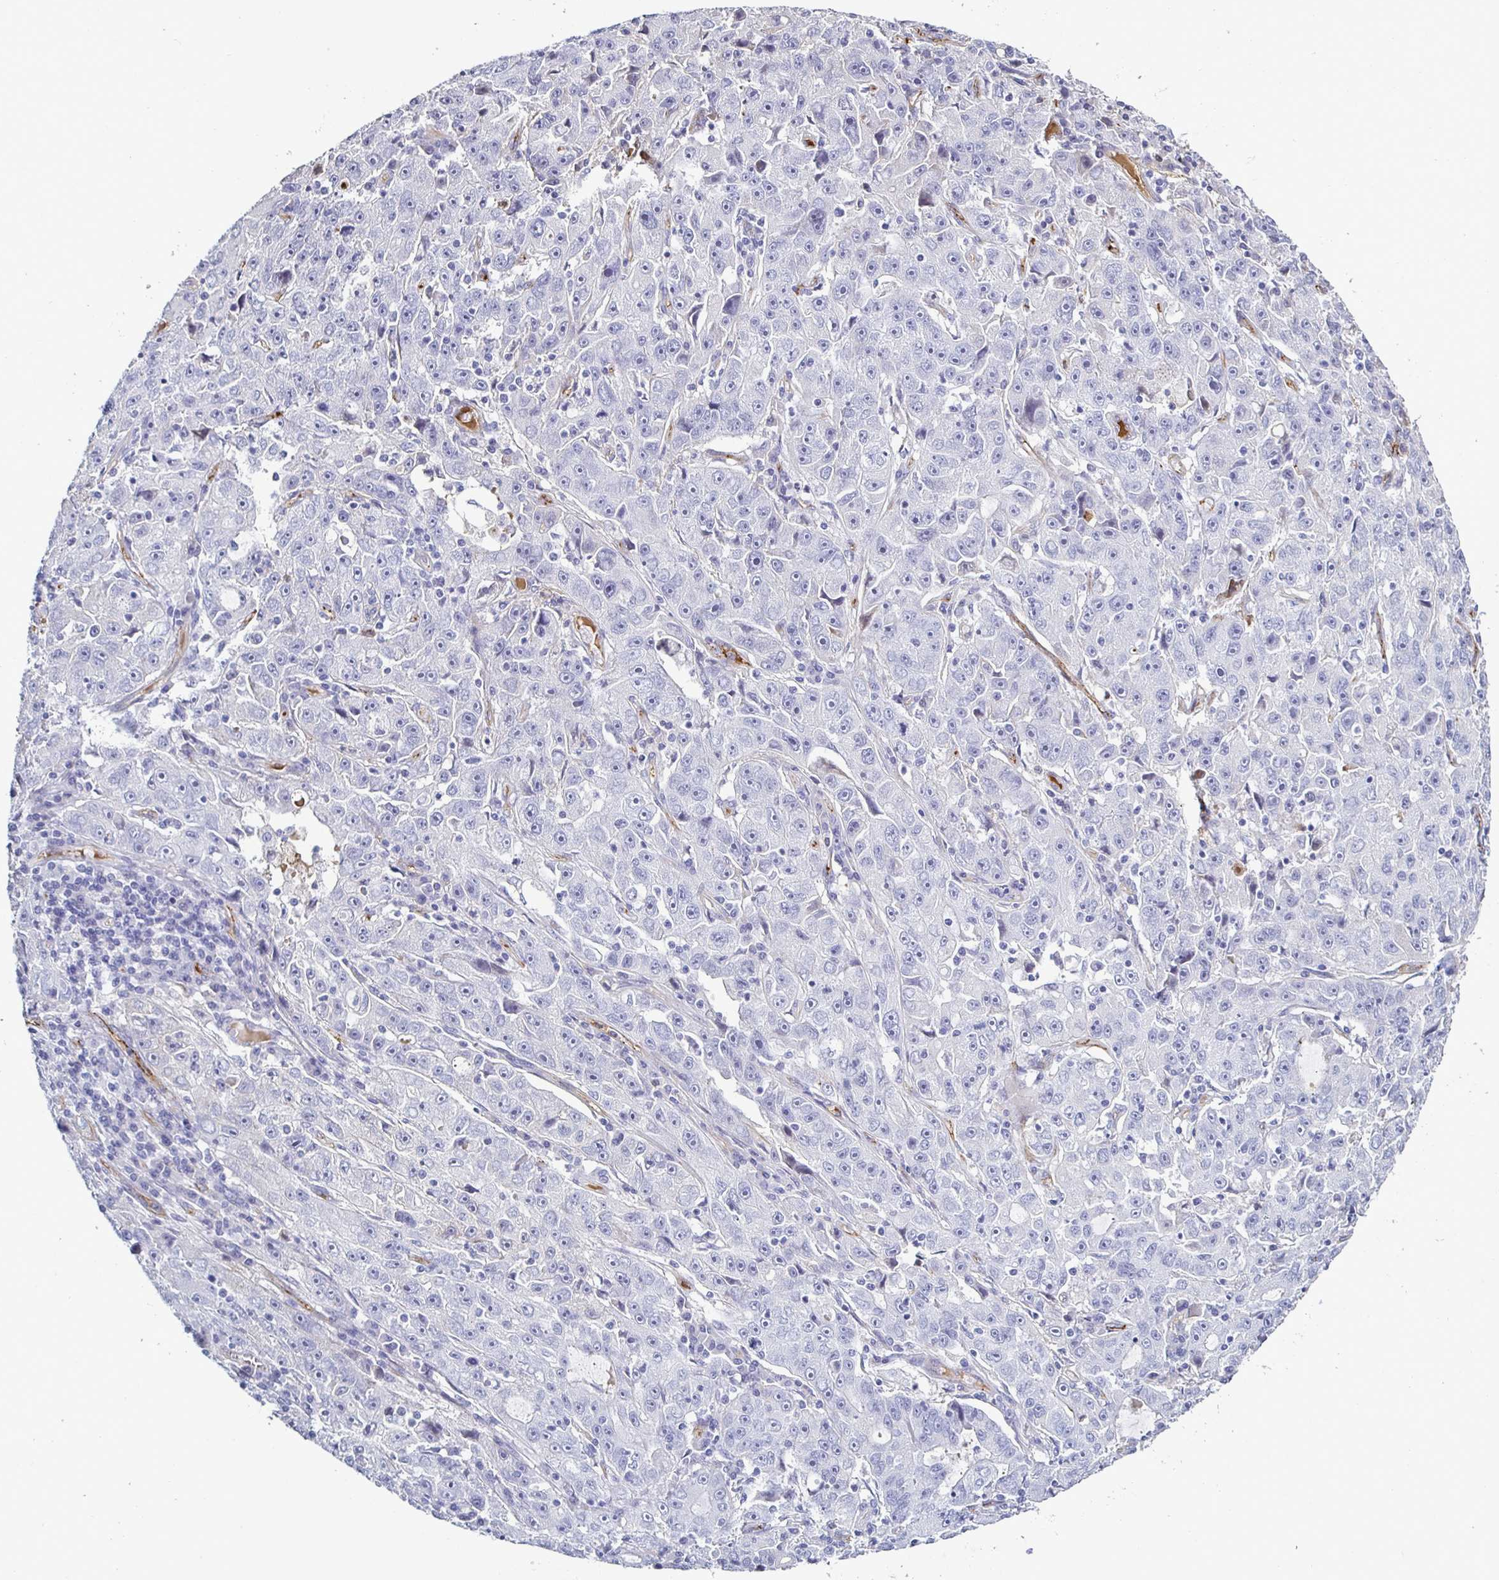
{"staining": {"intensity": "negative", "quantity": "none", "location": "none"}, "tissue": "lung cancer", "cell_type": "Tumor cells", "image_type": "cancer", "snomed": [{"axis": "morphology", "description": "Normal morphology"}, {"axis": "morphology", "description": "Adenocarcinoma, NOS"}, {"axis": "topography", "description": "Lymph node"}, {"axis": "topography", "description": "Lung"}], "caption": "Tumor cells are negative for protein expression in human lung cancer.", "gene": "ACSBG2", "patient": {"sex": "female", "age": 57}}